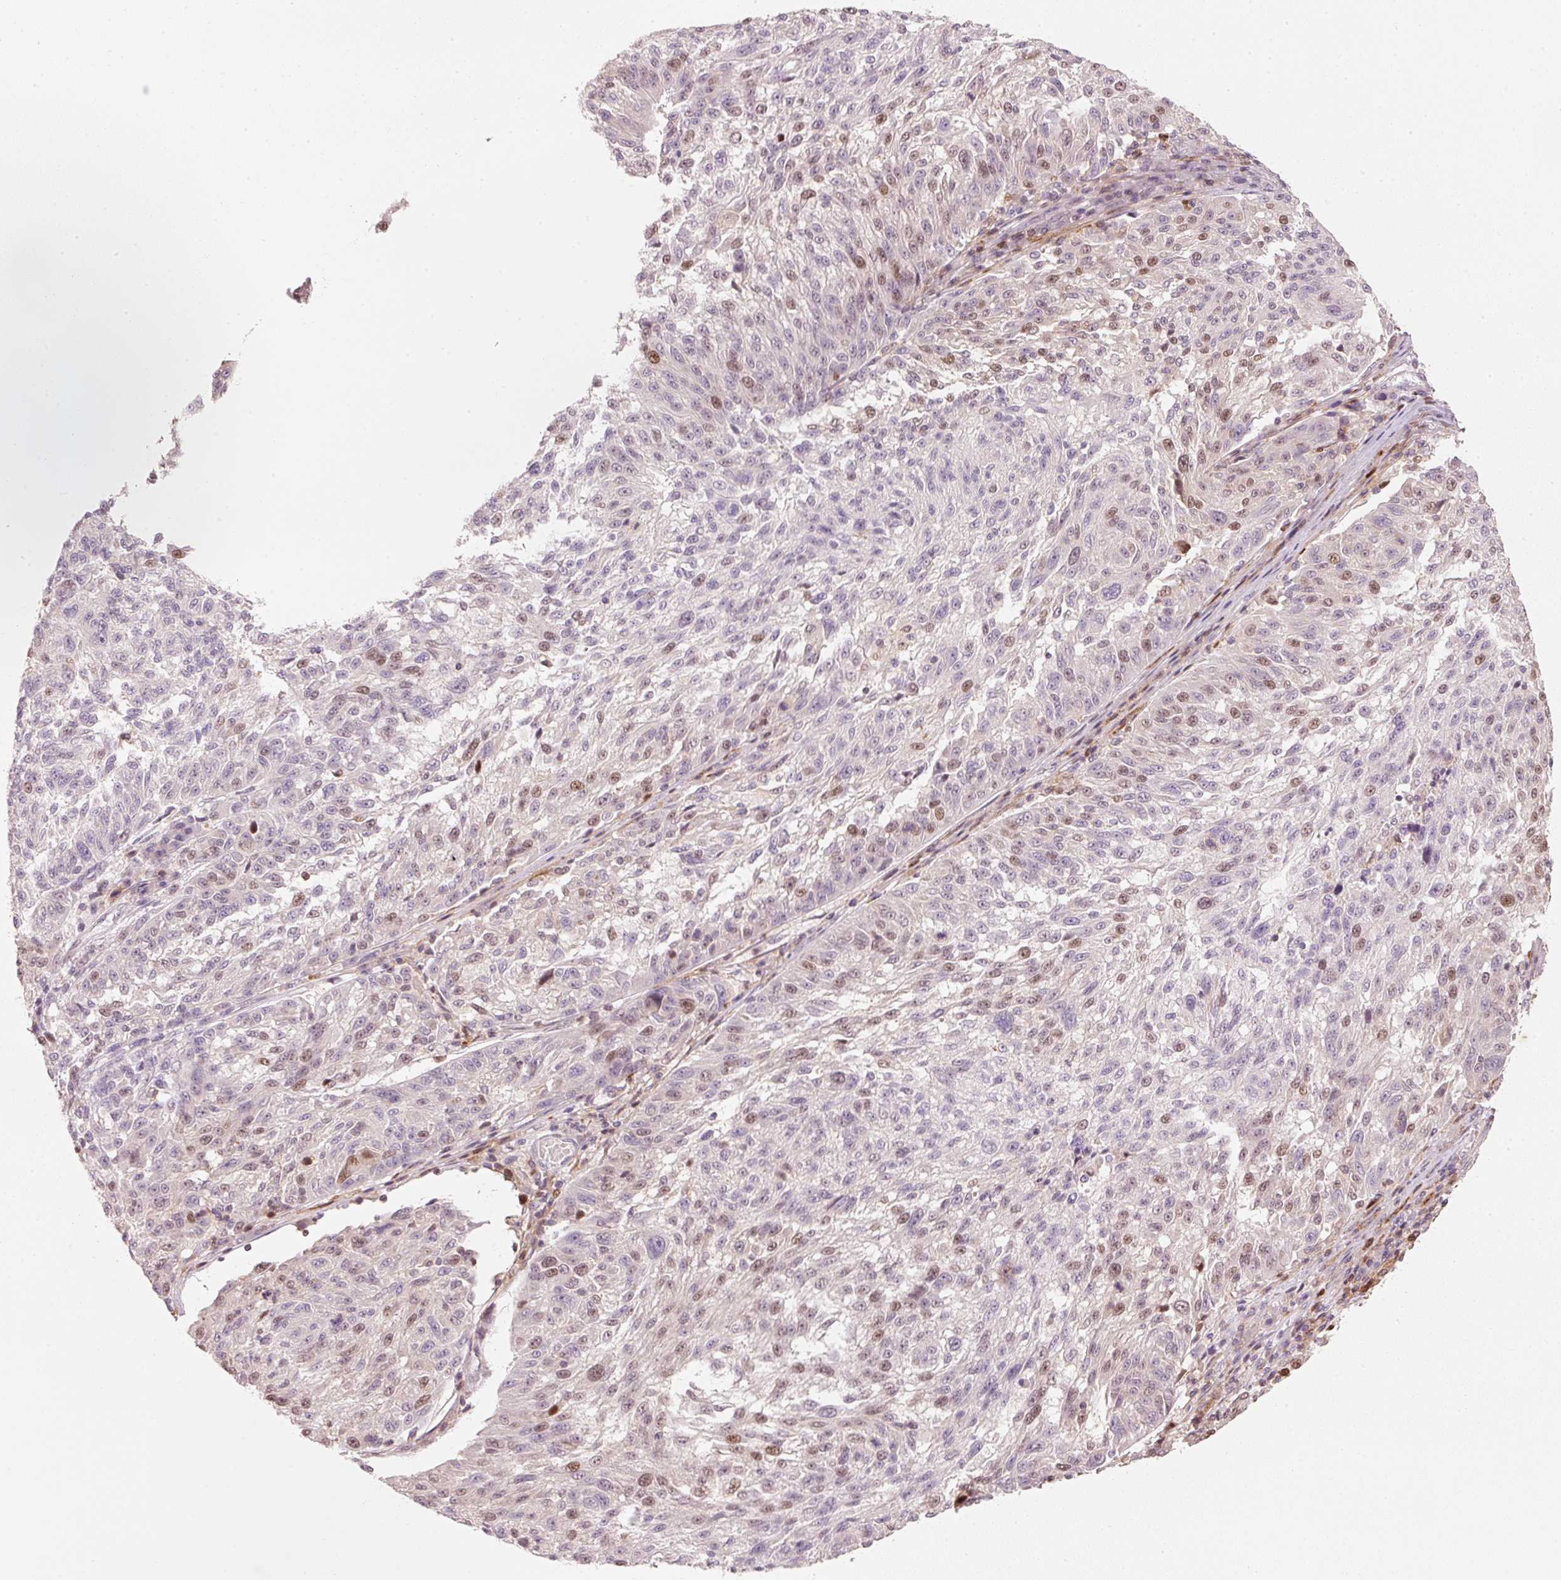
{"staining": {"intensity": "moderate", "quantity": "<25%", "location": "nuclear"}, "tissue": "melanoma", "cell_type": "Tumor cells", "image_type": "cancer", "snomed": [{"axis": "morphology", "description": "Malignant melanoma, NOS"}, {"axis": "topography", "description": "Skin"}], "caption": "Immunohistochemical staining of melanoma demonstrates low levels of moderate nuclear protein positivity in approximately <25% of tumor cells.", "gene": "TREX2", "patient": {"sex": "male", "age": 53}}